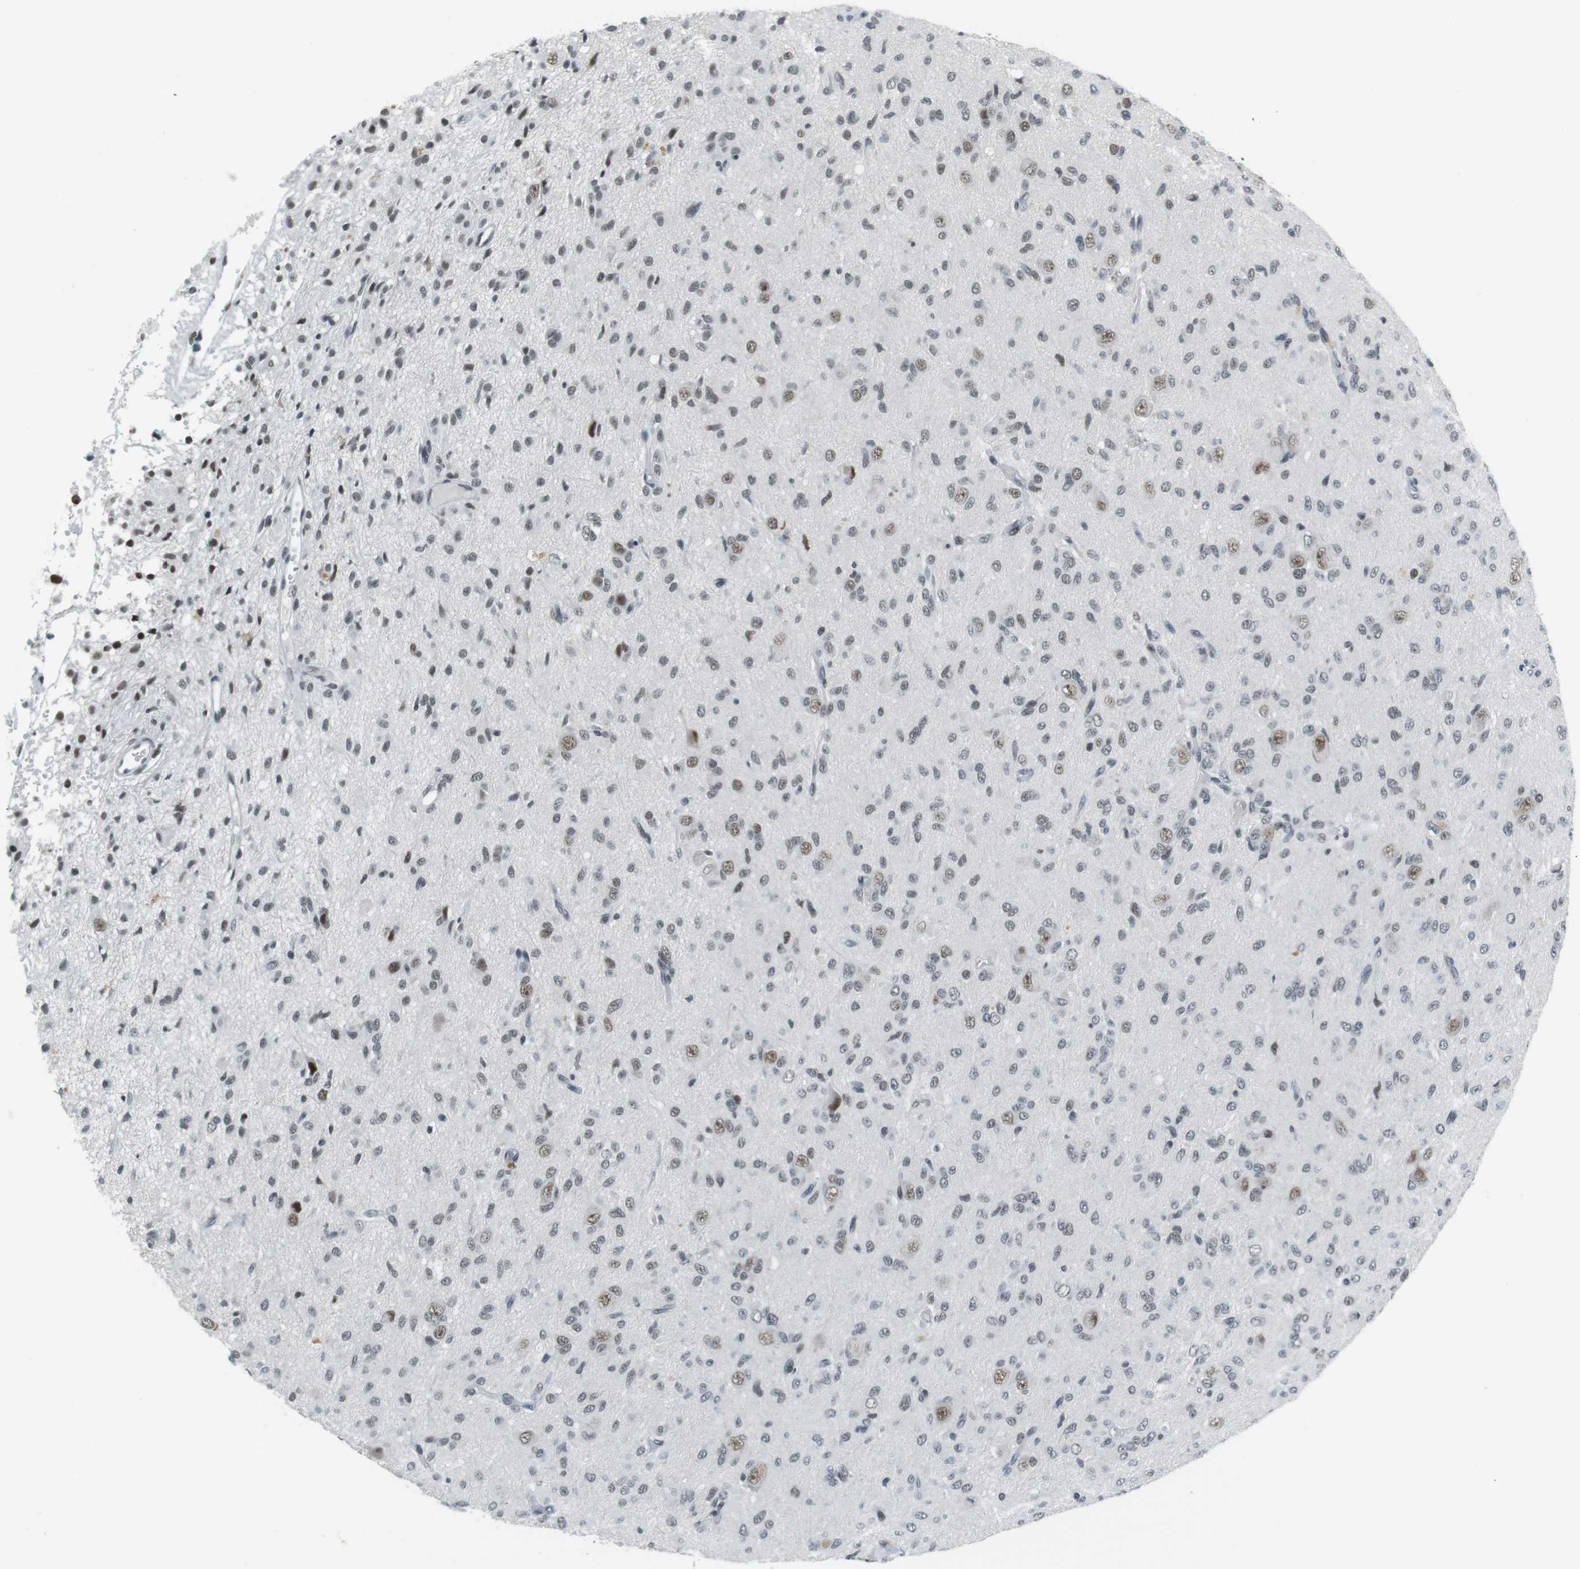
{"staining": {"intensity": "weak", "quantity": ">75%", "location": "nuclear"}, "tissue": "glioma", "cell_type": "Tumor cells", "image_type": "cancer", "snomed": [{"axis": "morphology", "description": "Glioma, malignant, High grade"}, {"axis": "topography", "description": "Brain"}], "caption": "Immunohistochemical staining of human glioma demonstrates low levels of weak nuclear expression in approximately >75% of tumor cells.", "gene": "RNF38", "patient": {"sex": "female", "age": 59}}